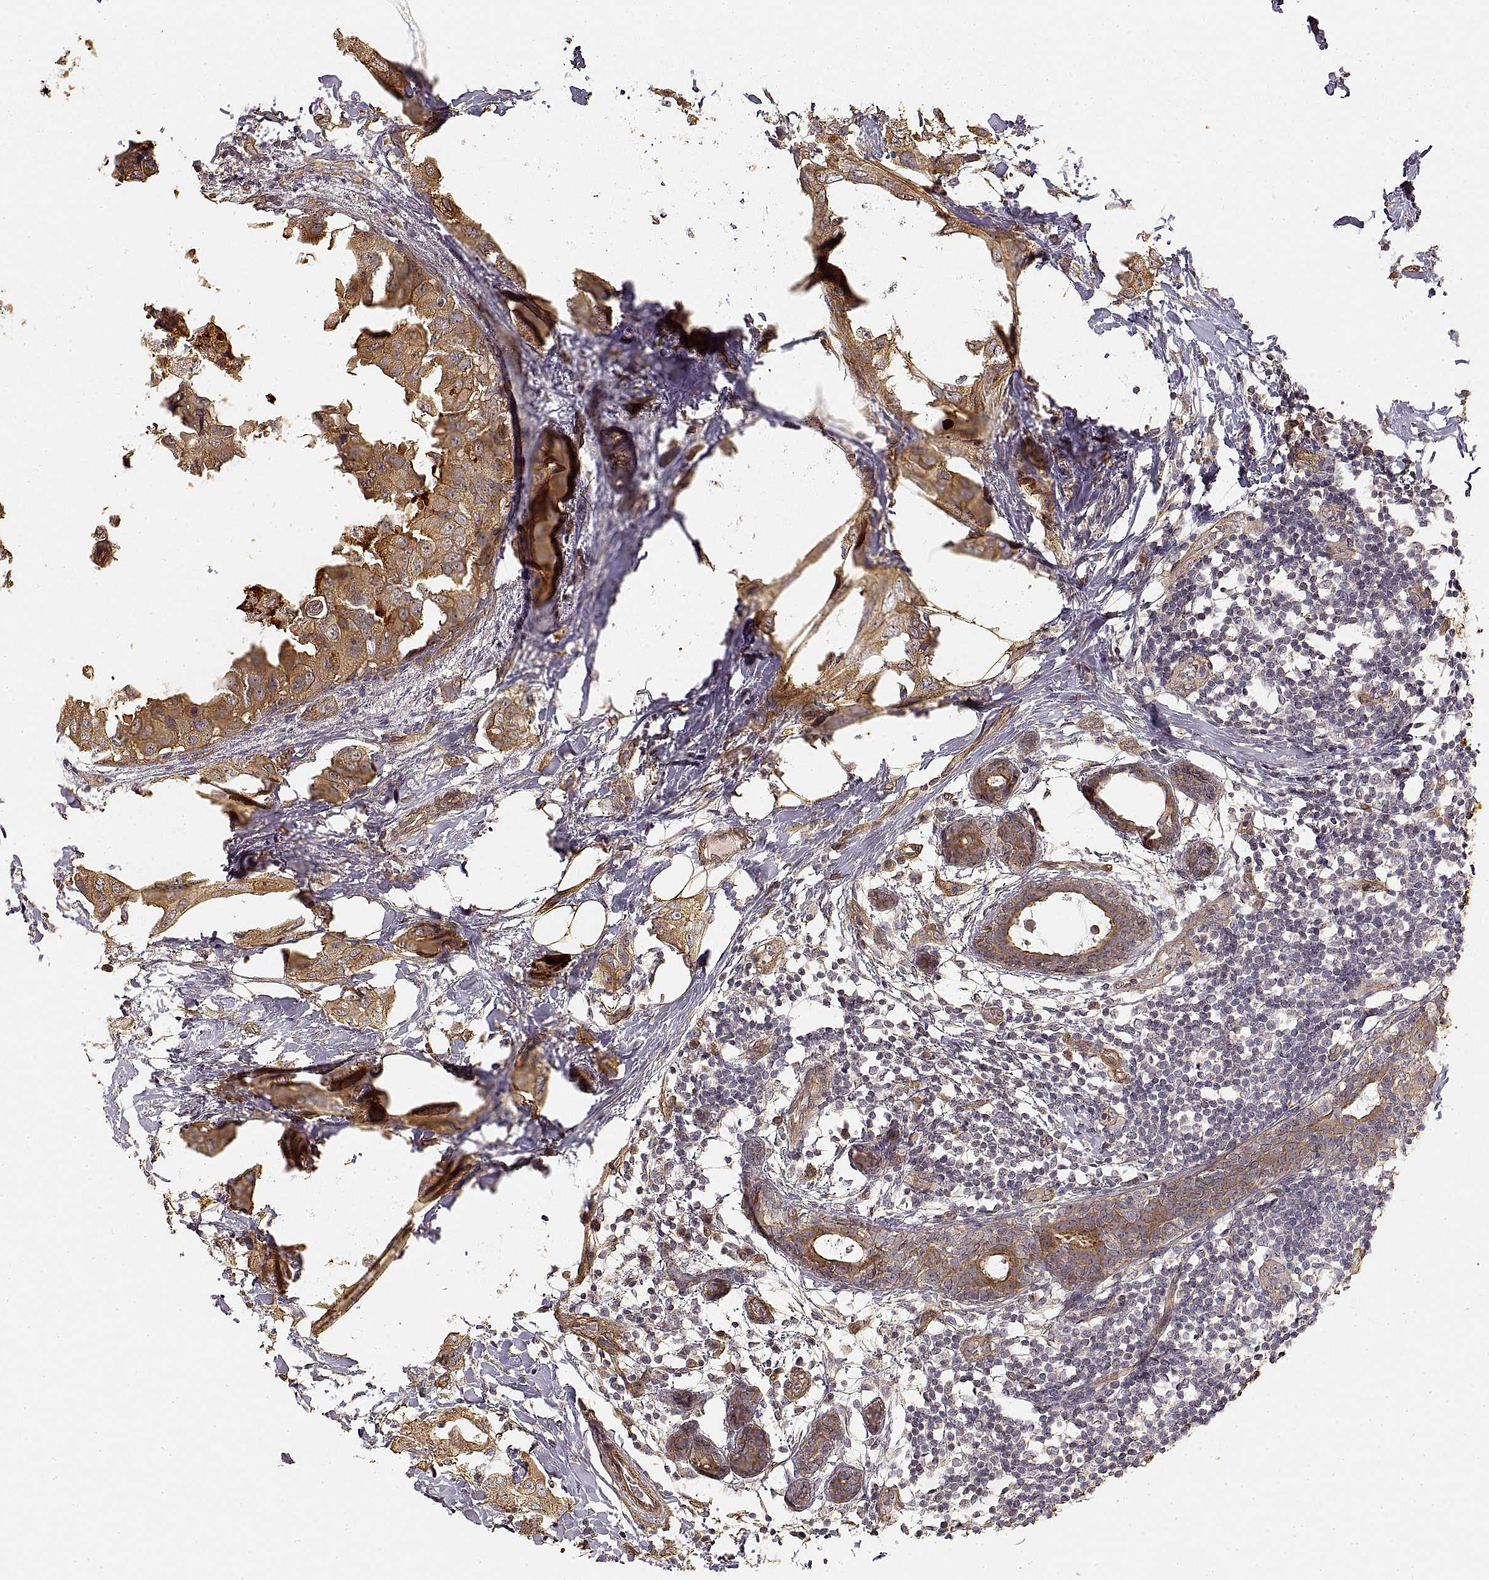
{"staining": {"intensity": "moderate", "quantity": ">75%", "location": "cytoplasmic/membranous"}, "tissue": "breast cancer", "cell_type": "Tumor cells", "image_type": "cancer", "snomed": [{"axis": "morphology", "description": "Normal tissue, NOS"}, {"axis": "morphology", "description": "Duct carcinoma"}, {"axis": "topography", "description": "Breast"}], "caption": "Moderate cytoplasmic/membranous staining is present in approximately >75% of tumor cells in breast cancer (infiltrating ductal carcinoma).", "gene": "LAMA4", "patient": {"sex": "female", "age": 40}}